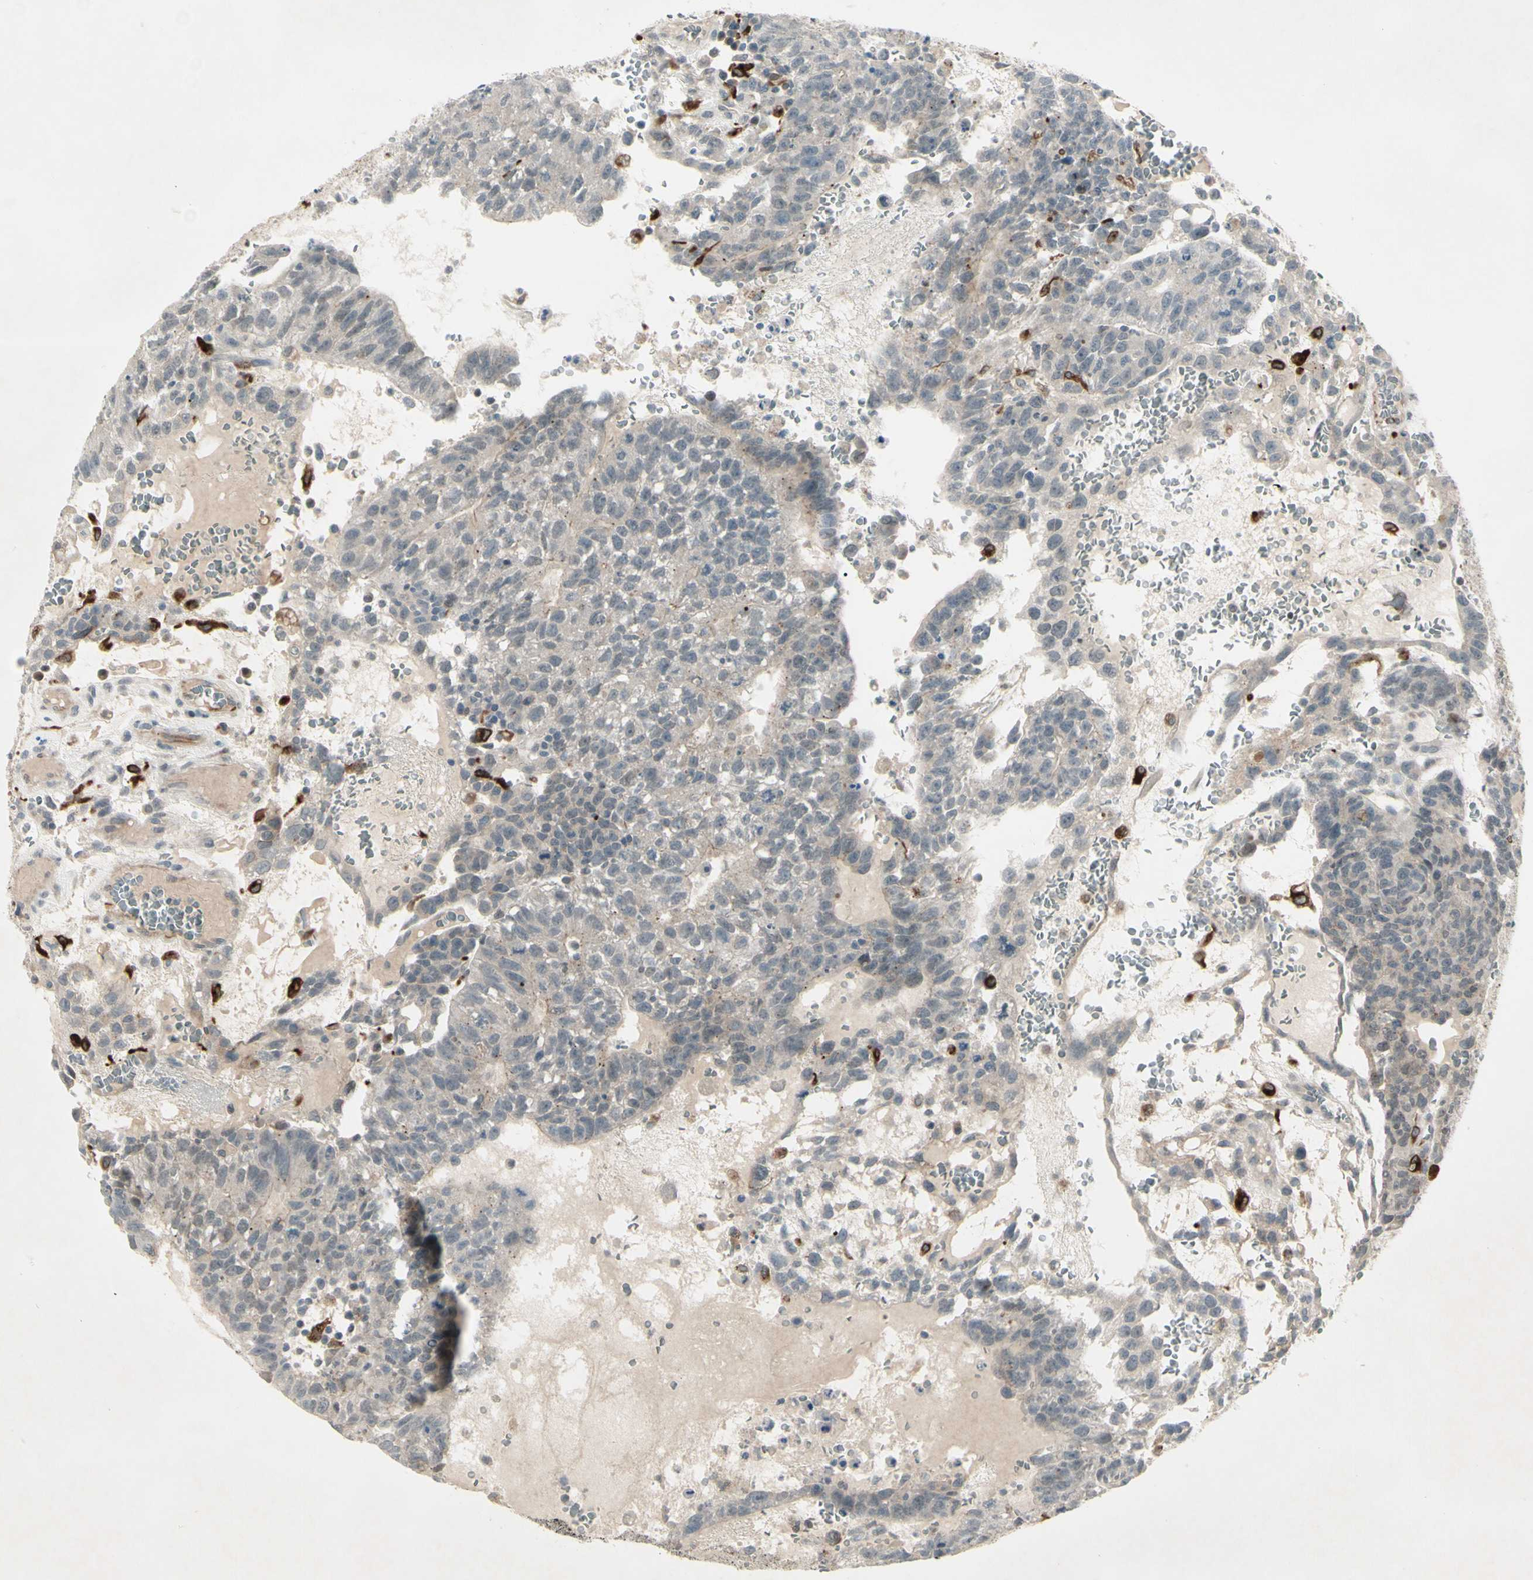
{"staining": {"intensity": "negative", "quantity": "none", "location": "none"}, "tissue": "testis cancer", "cell_type": "Tumor cells", "image_type": "cancer", "snomed": [{"axis": "morphology", "description": "Seminoma, NOS"}, {"axis": "morphology", "description": "Carcinoma, Embryonal, NOS"}, {"axis": "topography", "description": "Testis"}], "caption": "The photomicrograph shows no staining of tumor cells in testis cancer (seminoma).", "gene": "FGFR2", "patient": {"sex": "male", "age": 52}}